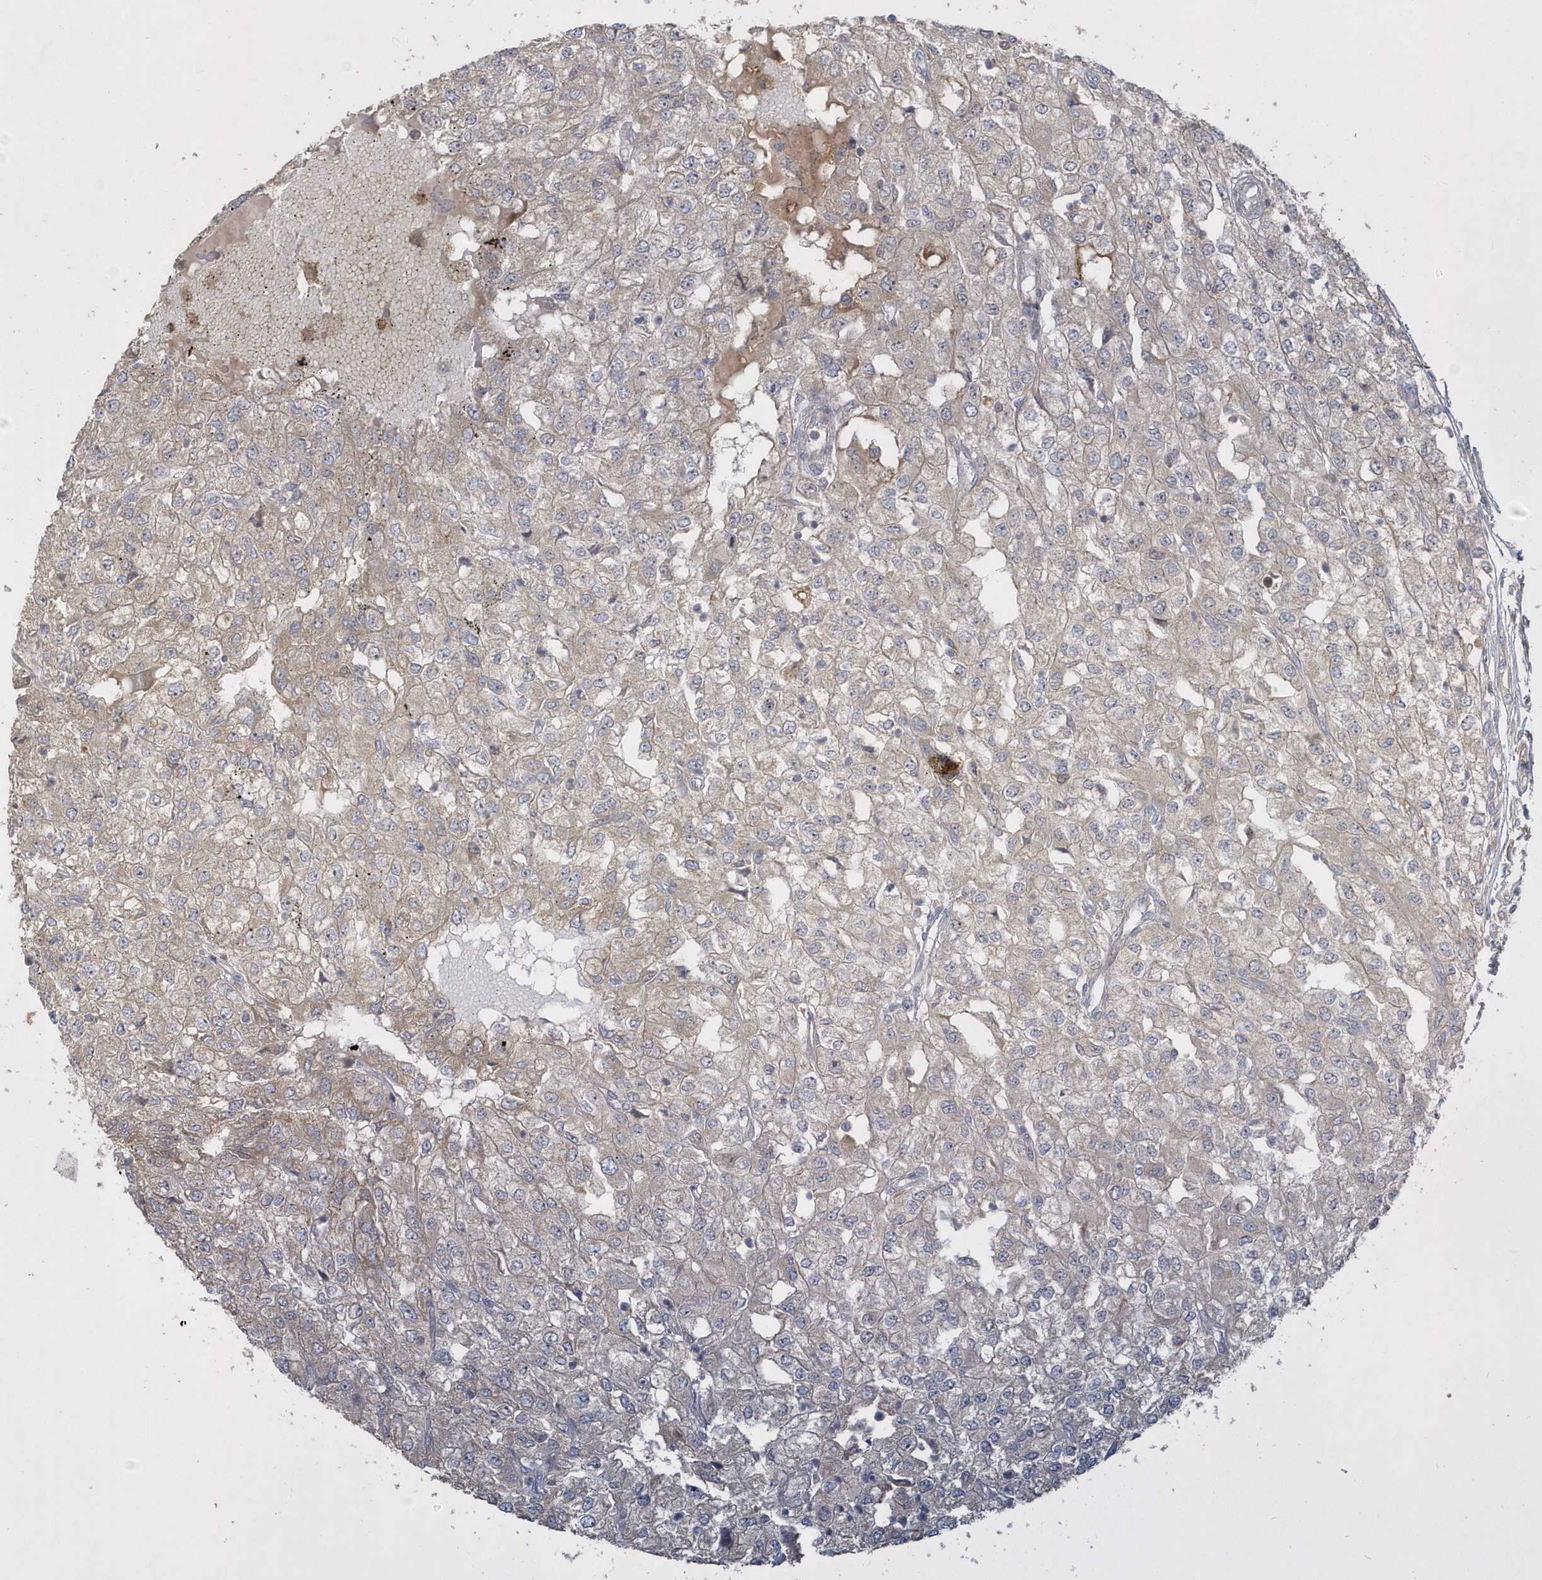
{"staining": {"intensity": "weak", "quantity": "<25%", "location": "cytoplasmic/membranous"}, "tissue": "renal cancer", "cell_type": "Tumor cells", "image_type": "cancer", "snomed": [{"axis": "morphology", "description": "Adenocarcinoma, NOS"}, {"axis": "topography", "description": "Kidney"}], "caption": "Tumor cells are negative for brown protein staining in adenocarcinoma (renal).", "gene": "TRAIP", "patient": {"sex": "female", "age": 54}}